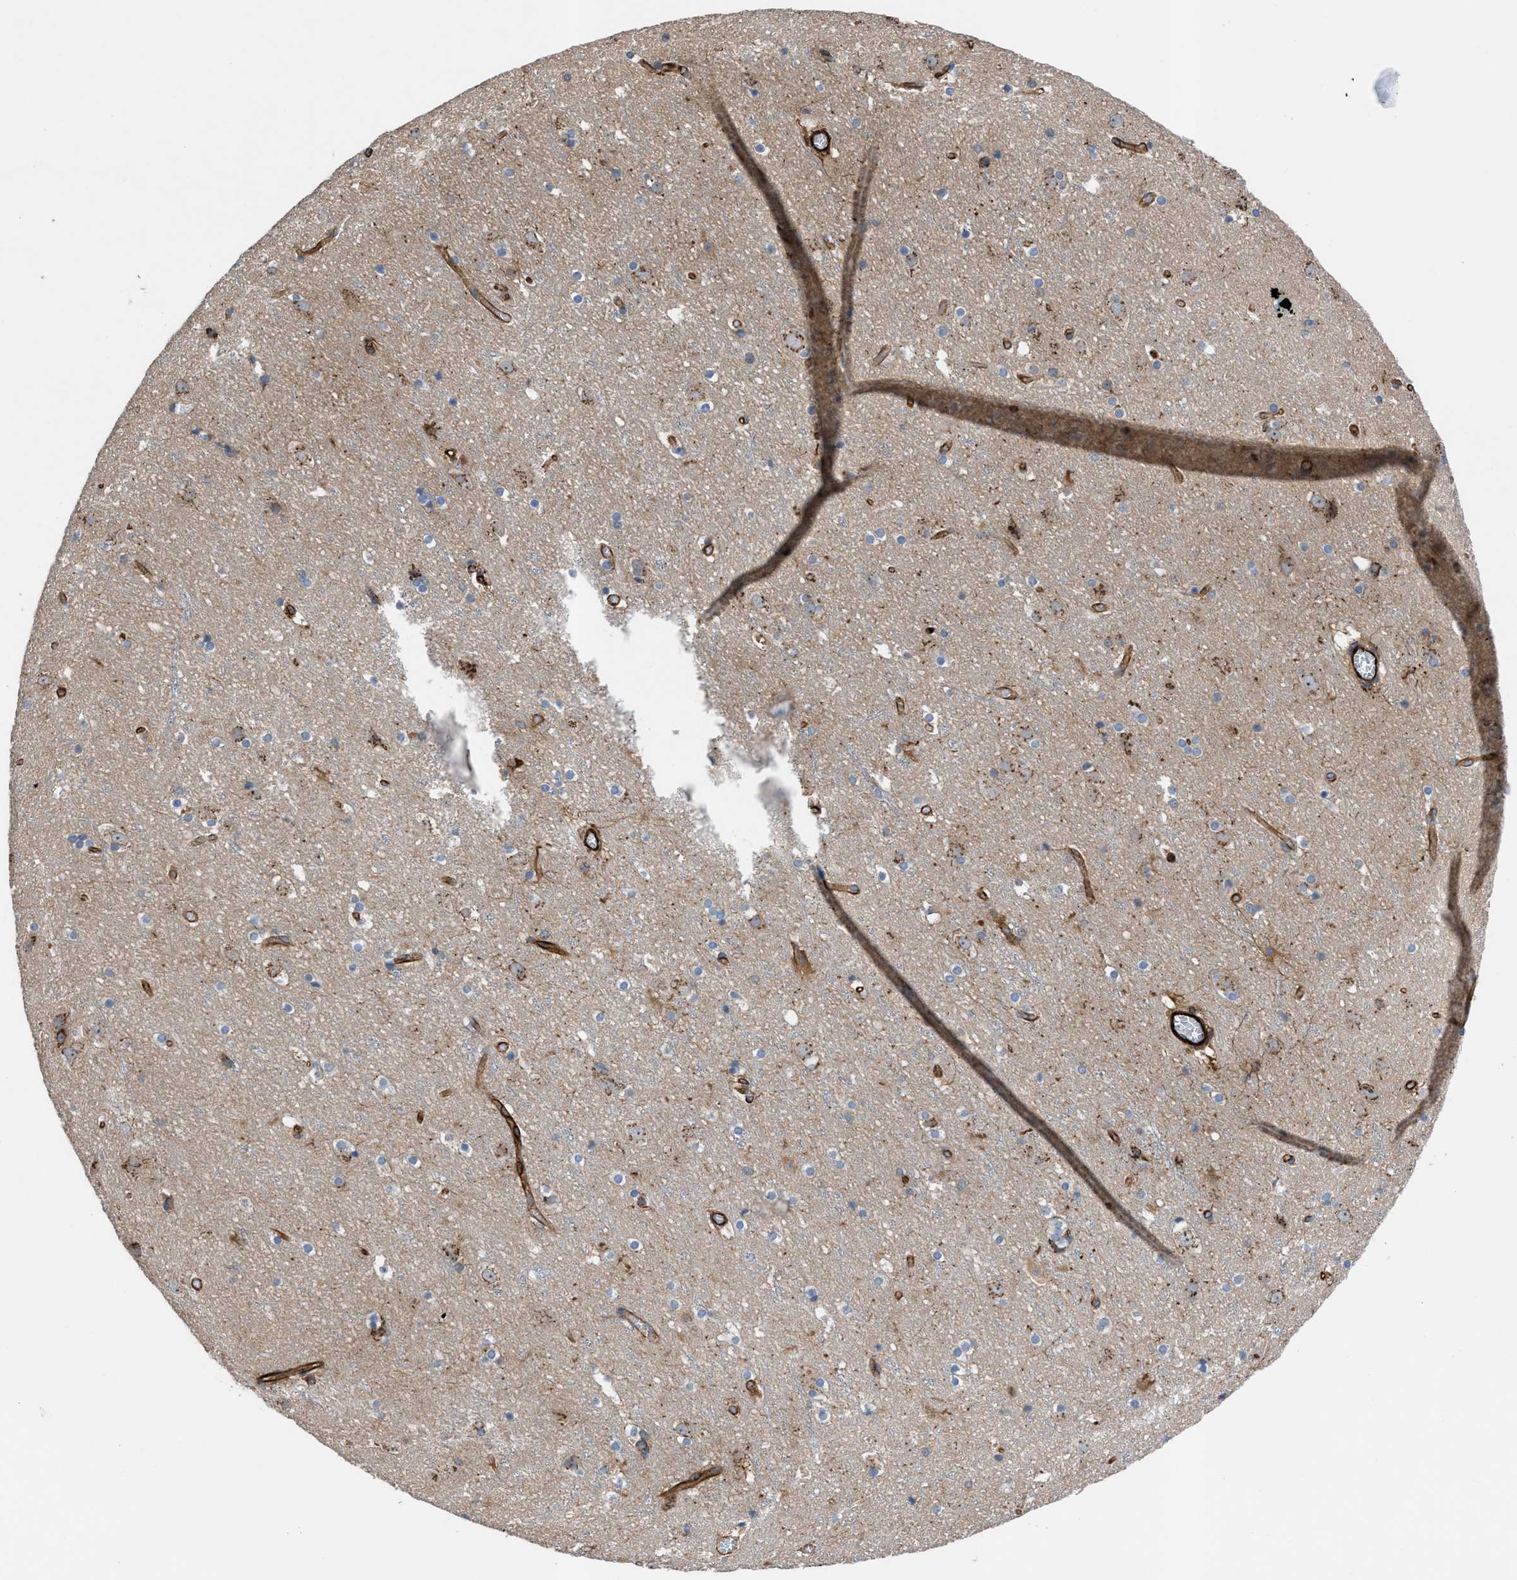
{"staining": {"intensity": "strong", "quantity": "25%-75%", "location": "cytoplasmic/membranous"}, "tissue": "cerebral cortex", "cell_type": "Endothelial cells", "image_type": "normal", "snomed": [{"axis": "morphology", "description": "Normal tissue, NOS"}, {"axis": "topography", "description": "Cerebral cortex"}], "caption": "About 25%-75% of endothelial cells in normal cerebral cortex show strong cytoplasmic/membranous protein positivity as visualized by brown immunohistochemical staining.", "gene": "PTPRE", "patient": {"sex": "male", "age": 45}}